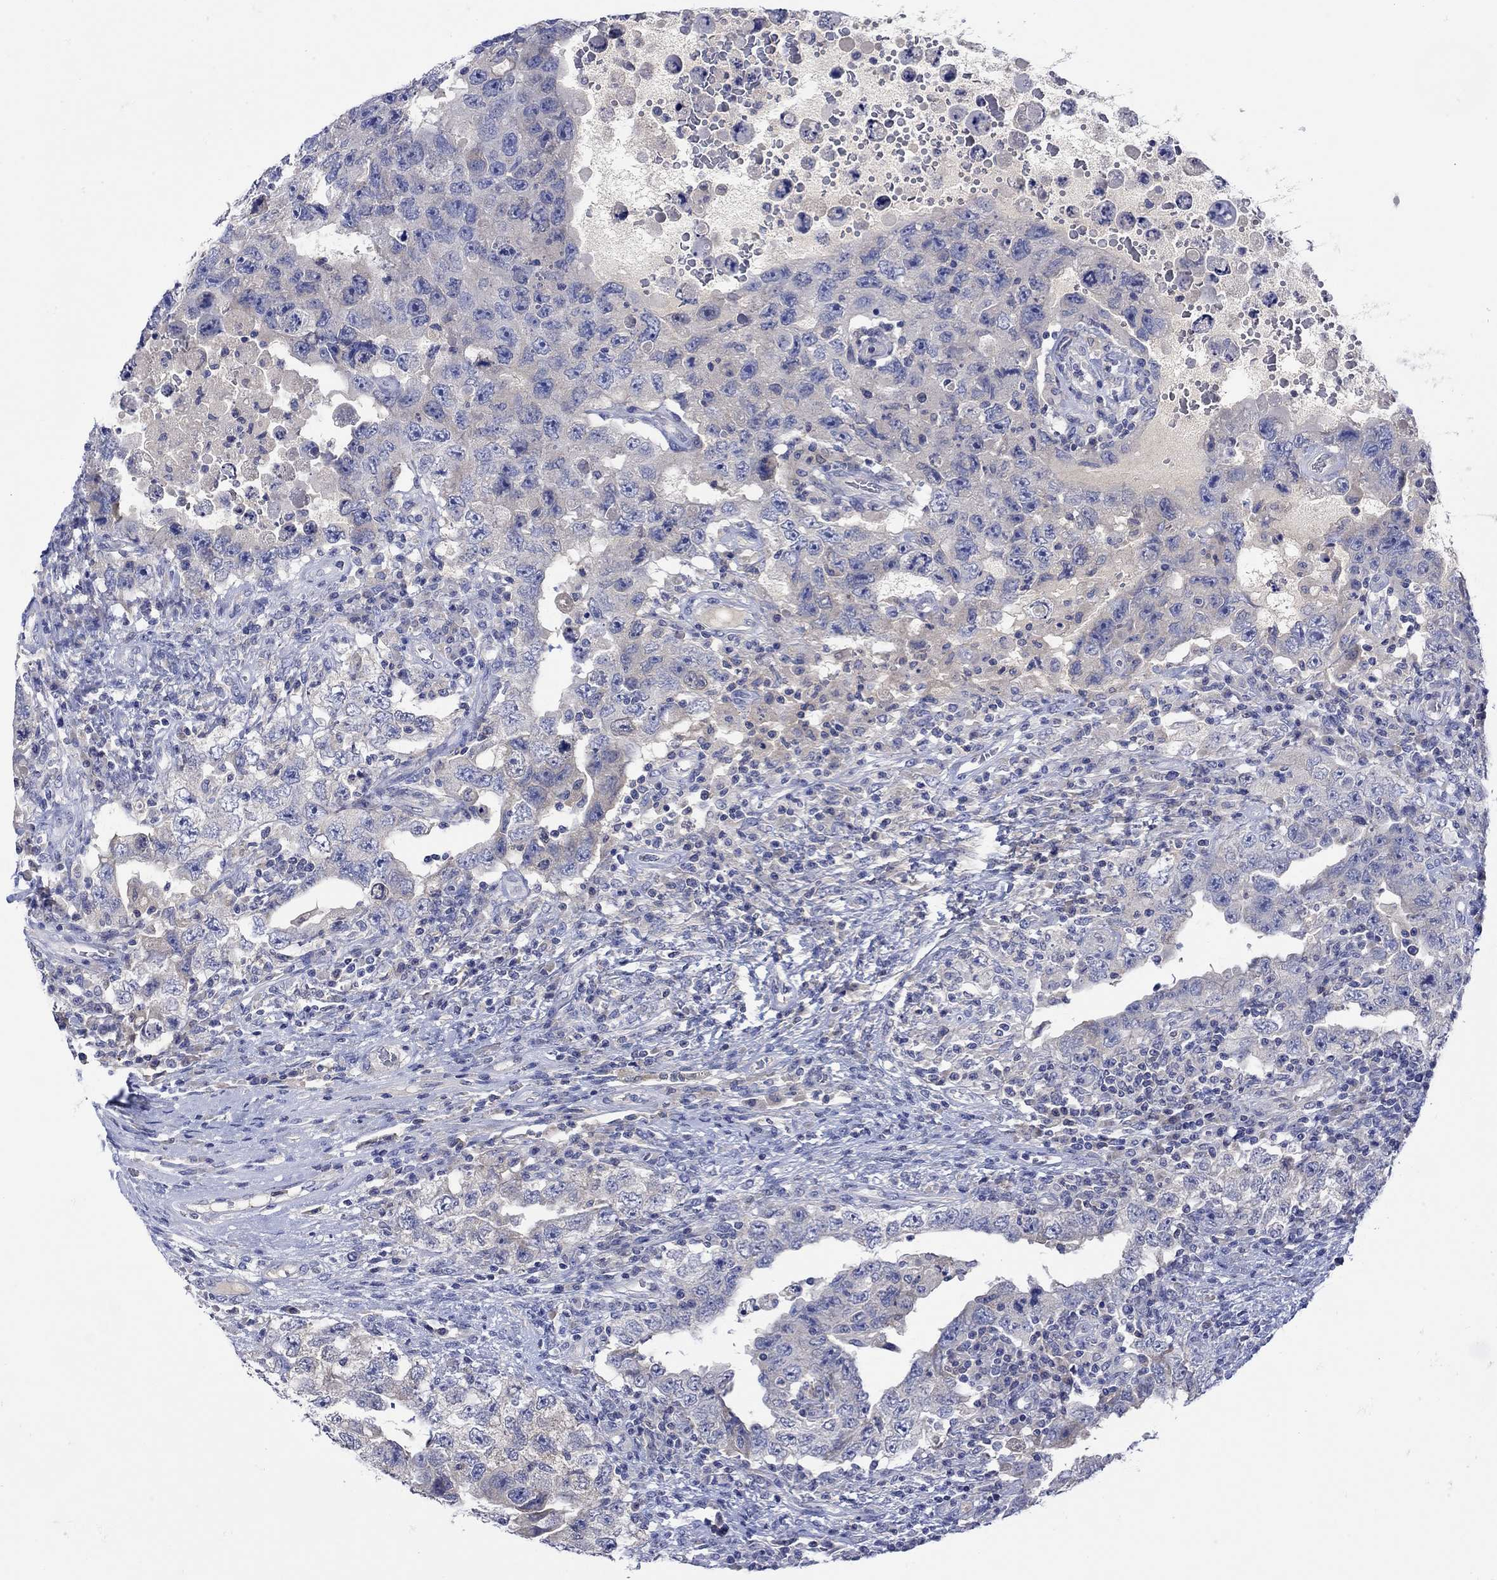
{"staining": {"intensity": "negative", "quantity": "none", "location": "none"}, "tissue": "testis cancer", "cell_type": "Tumor cells", "image_type": "cancer", "snomed": [{"axis": "morphology", "description": "Carcinoma, Embryonal, NOS"}, {"axis": "topography", "description": "Testis"}], "caption": "Testis cancer was stained to show a protein in brown. There is no significant expression in tumor cells. (Immunohistochemistry (ihc), brightfield microscopy, high magnification).", "gene": "MSI1", "patient": {"sex": "male", "age": 26}}